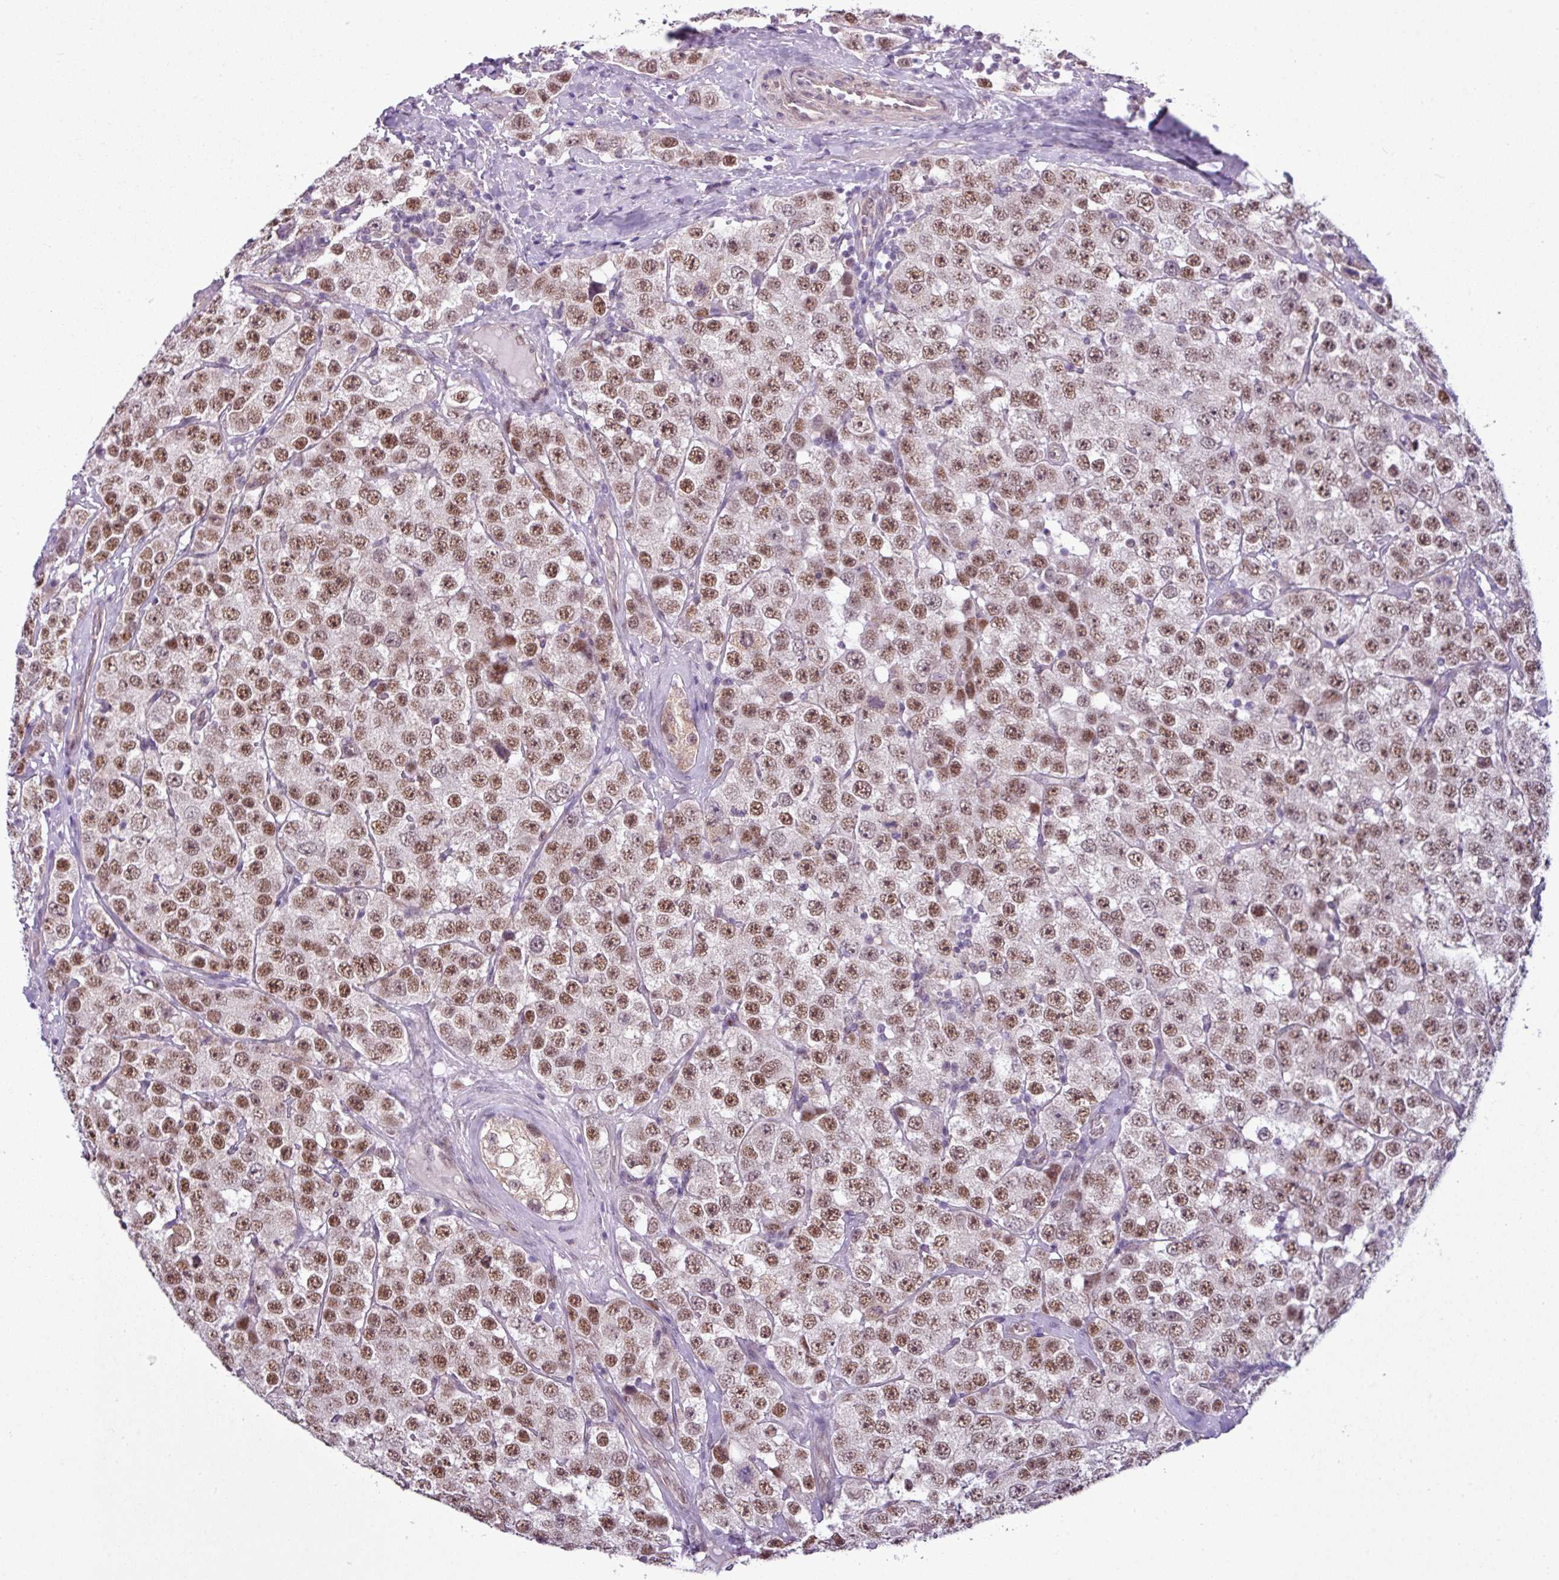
{"staining": {"intensity": "moderate", "quantity": ">75%", "location": "nuclear"}, "tissue": "testis cancer", "cell_type": "Tumor cells", "image_type": "cancer", "snomed": [{"axis": "morphology", "description": "Seminoma, NOS"}, {"axis": "topography", "description": "Testis"}], "caption": "This is a histology image of immunohistochemistry (IHC) staining of testis cancer, which shows moderate positivity in the nuclear of tumor cells.", "gene": "ZNF217", "patient": {"sex": "male", "age": 28}}